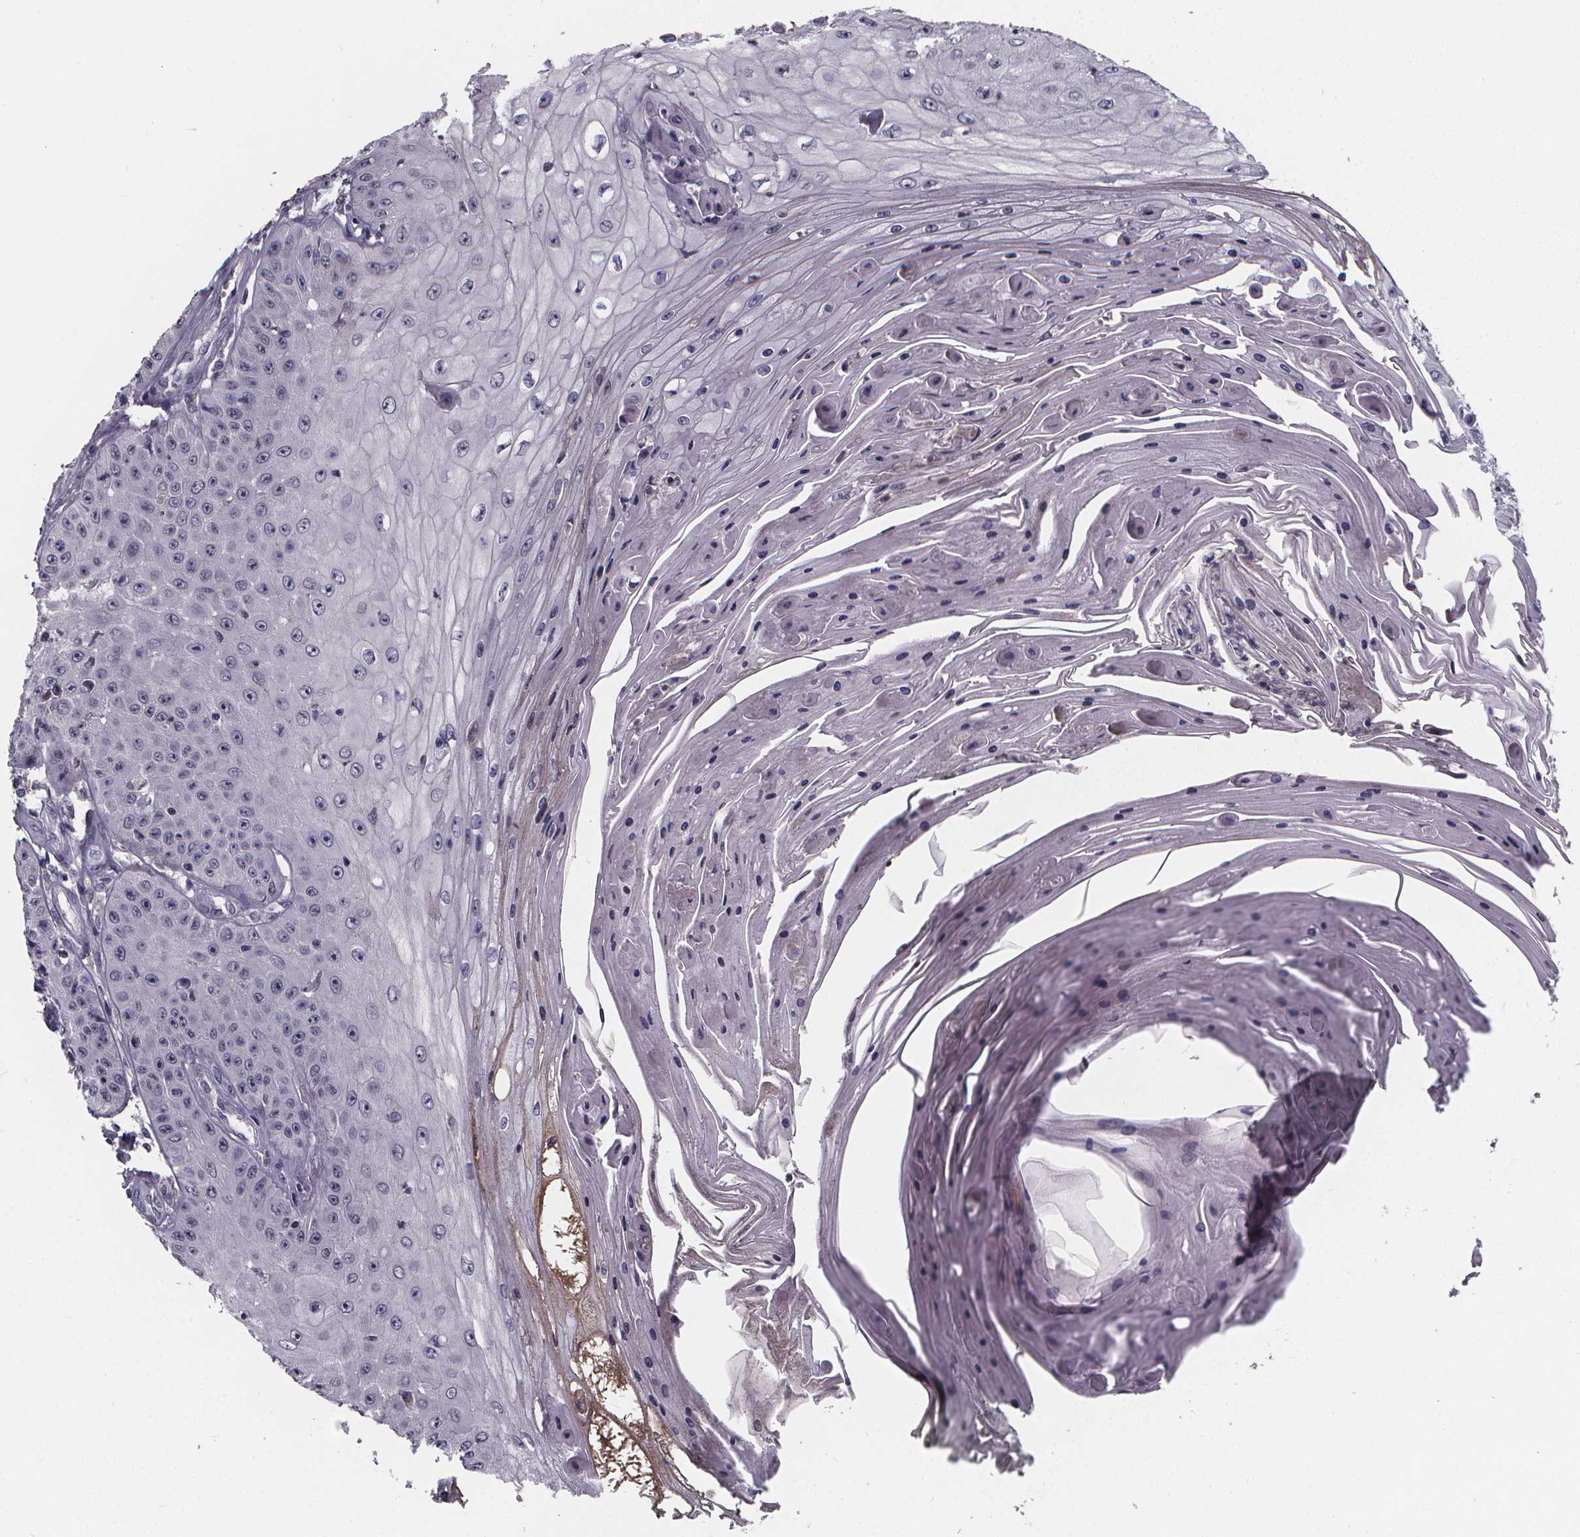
{"staining": {"intensity": "negative", "quantity": "none", "location": "none"}, "tissue": "skin cancer", "cell_type": "Tumor cells", "image_type": "cancer", "snomed": [{"axis": "morphology", "description": "Squamous cell carcinoma, NOS"}, {"axis": "topography", "description": "Skin"}], "caption": "IHC histopathology image of neoplastic tissue: human squamous cell carcinoma (skin) stained with DAB (3,3'-diaminobenzidine) exhibits no significant protein positivity in tumor cells.", "gene": "AGT", "patient": {"sex": "male", "age": 70}}